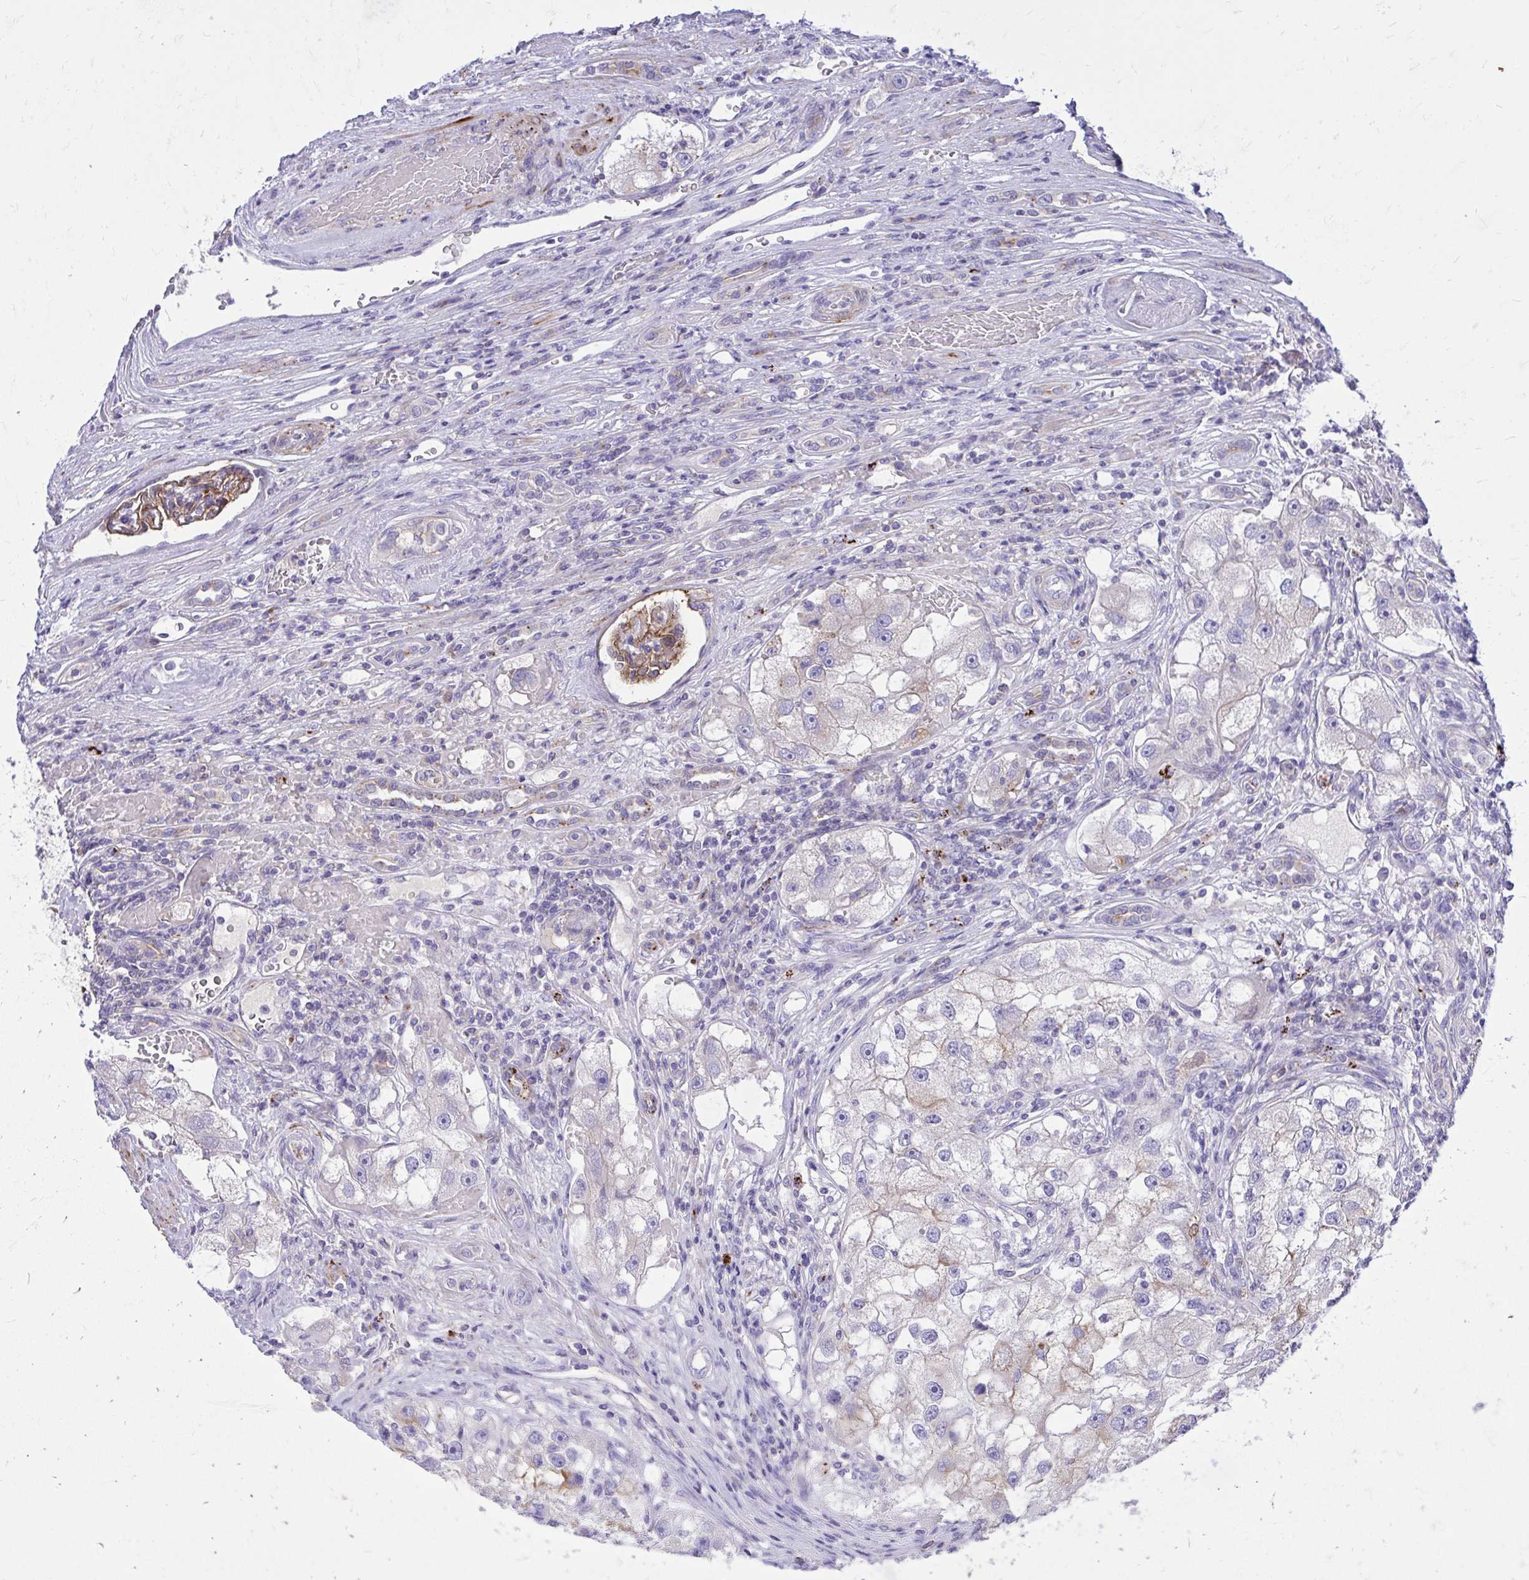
{"staining": {"intensity": "weak", "quantity": "<25%", "location": "cytoplasmic/membranous"}, "tissue": "renal cancer", "cell_type": "Tumor cells", "image_type": "cancer", "snomed": [{"axis": "morphology", "description": "Adenocarcinoma, NOS"}, {"axis": "topography", "description": "Kidney"}], "caption": "Immunohistochemical staining of human renal cancer shows no significant expression in tumor cells.", "gene": "TP53I11", "patient": {"sex": "male", "age": 63}}